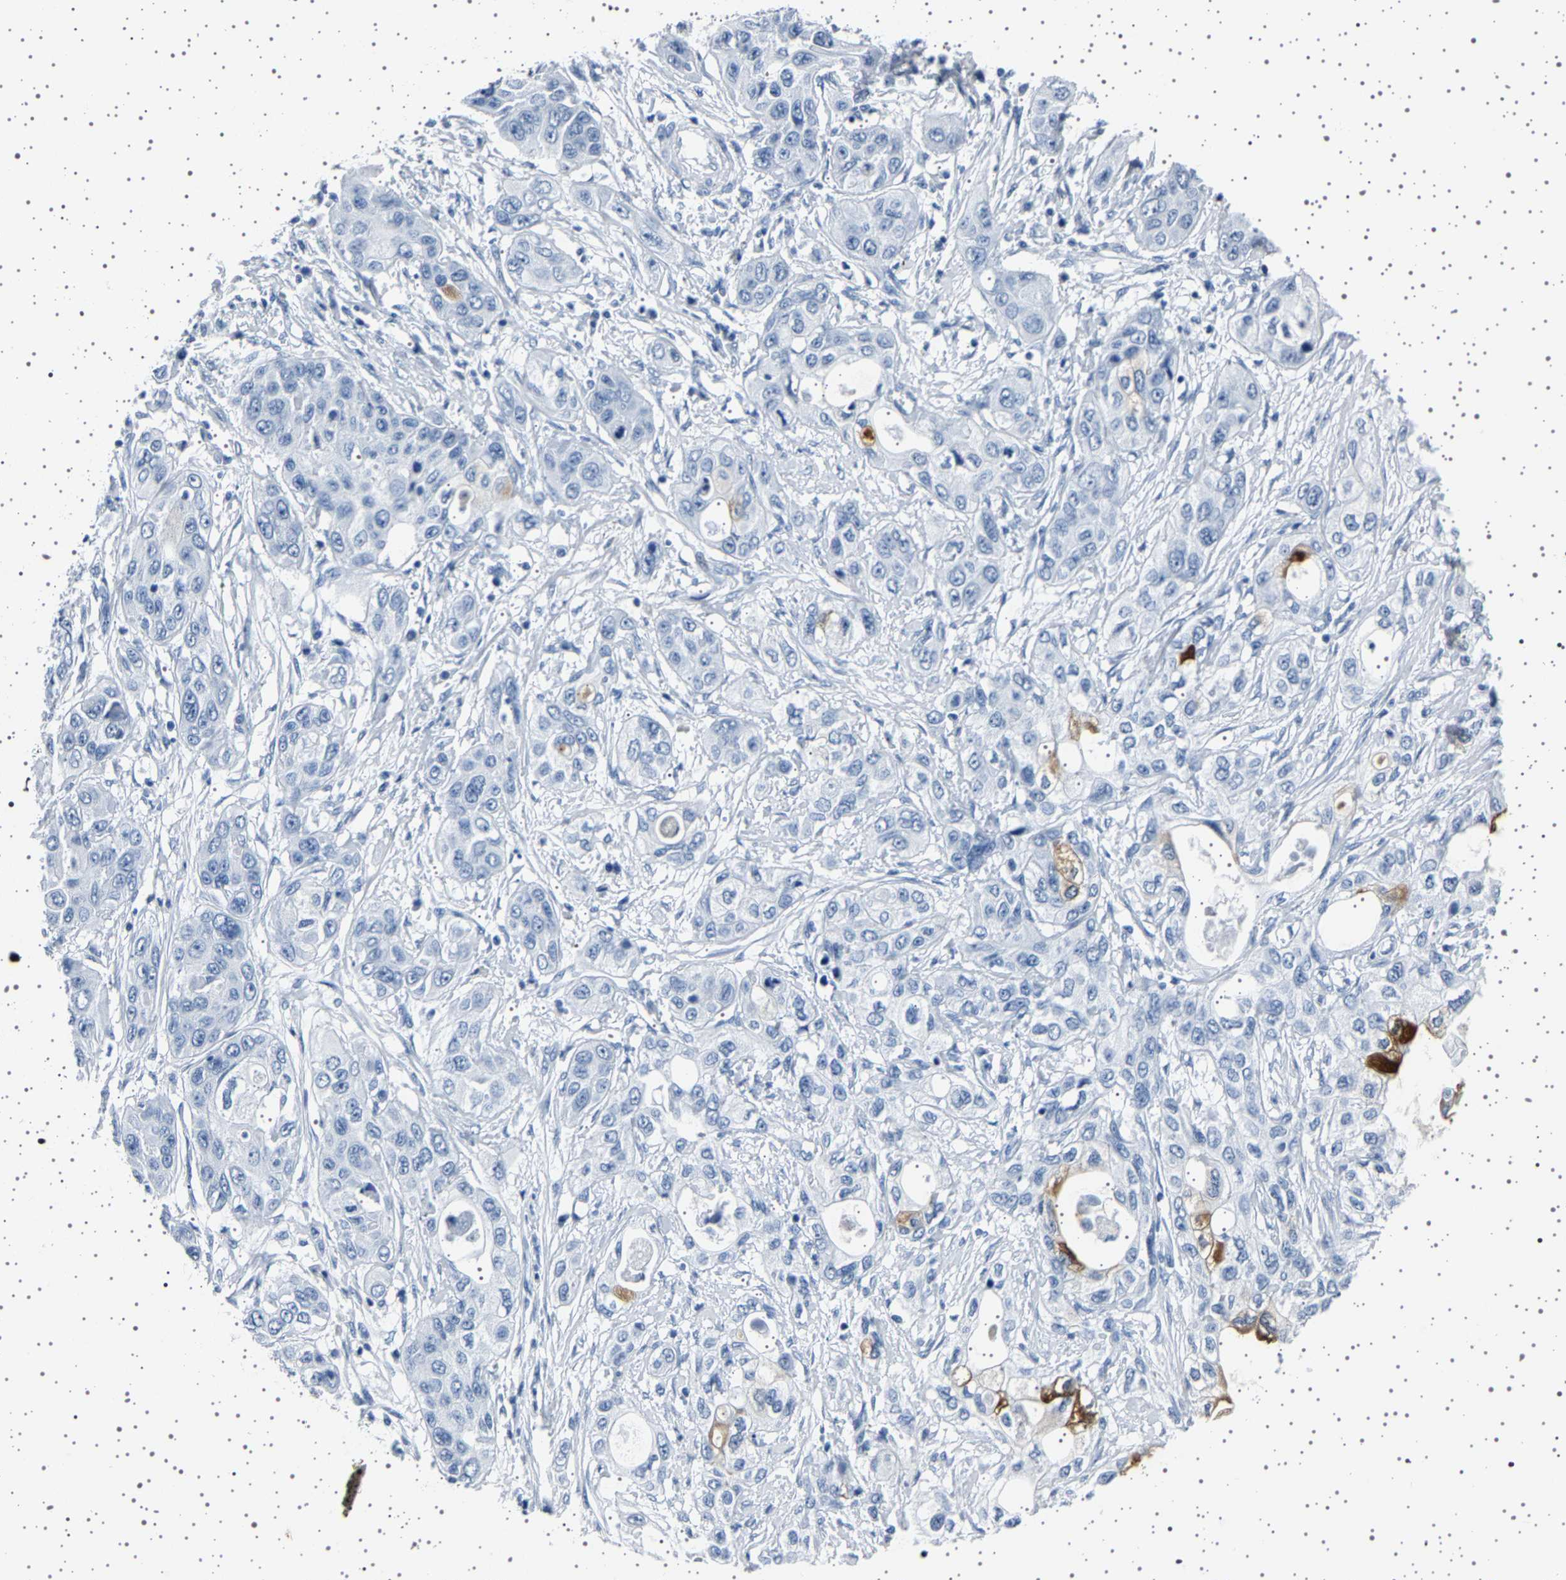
{"staining": {"intensity": "negative", "quantity": "none", "location": "none"}, "tissue": "pancreatic cancer", "cell_type": "Tumor cells", "image_type": "cancer", "snomed": [{"axis": "morphology", "description": "Adenocarcinoma, NOS"}, {"axis": "topography", "description": "Pancreas"}], "caption": "Pancreatic cancer was stained to show a protein in brown. There is no significant positivity in tumor cells.", "gene": "TFF3", "patient": {"sex": "female", "age": 70}}